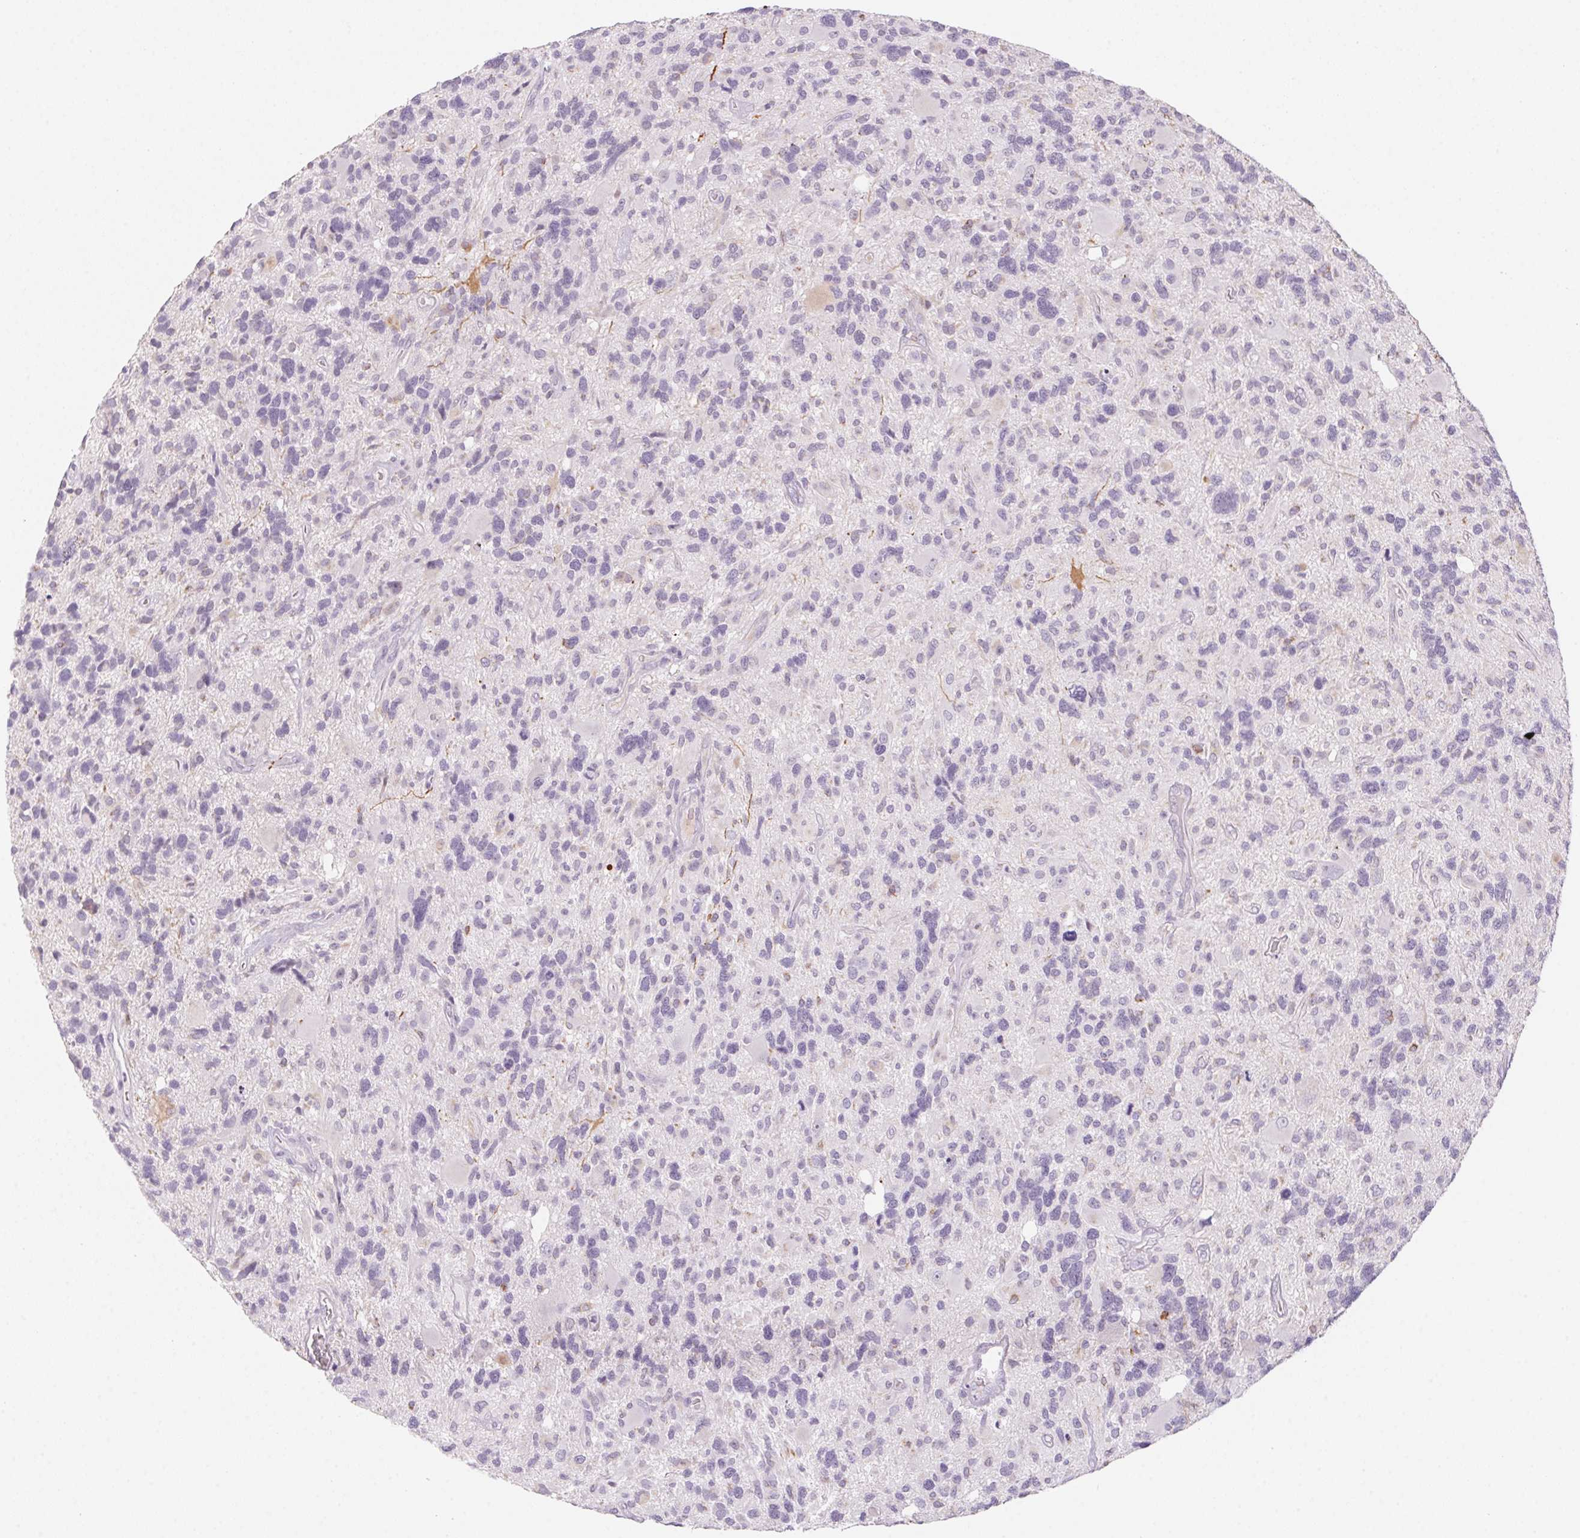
{"staining": {"intensity": "negative", "quantity": "none", "location": "none"}, "tissue": "glioma", "cell_type": "Tumor cells", "image_type": "cancer", "snomed": [{"axis": "morphology", "description": "Glioma, malignant, High grade"}, {"axis": "topography", "description": "Brain"}], "caption": "This is an immunohistochemistry (IHC) micrograph of glioma. There is no positivity in tumor cells.", "gene": "PRPH", "patient": {"sex": "male", "age": 49}}